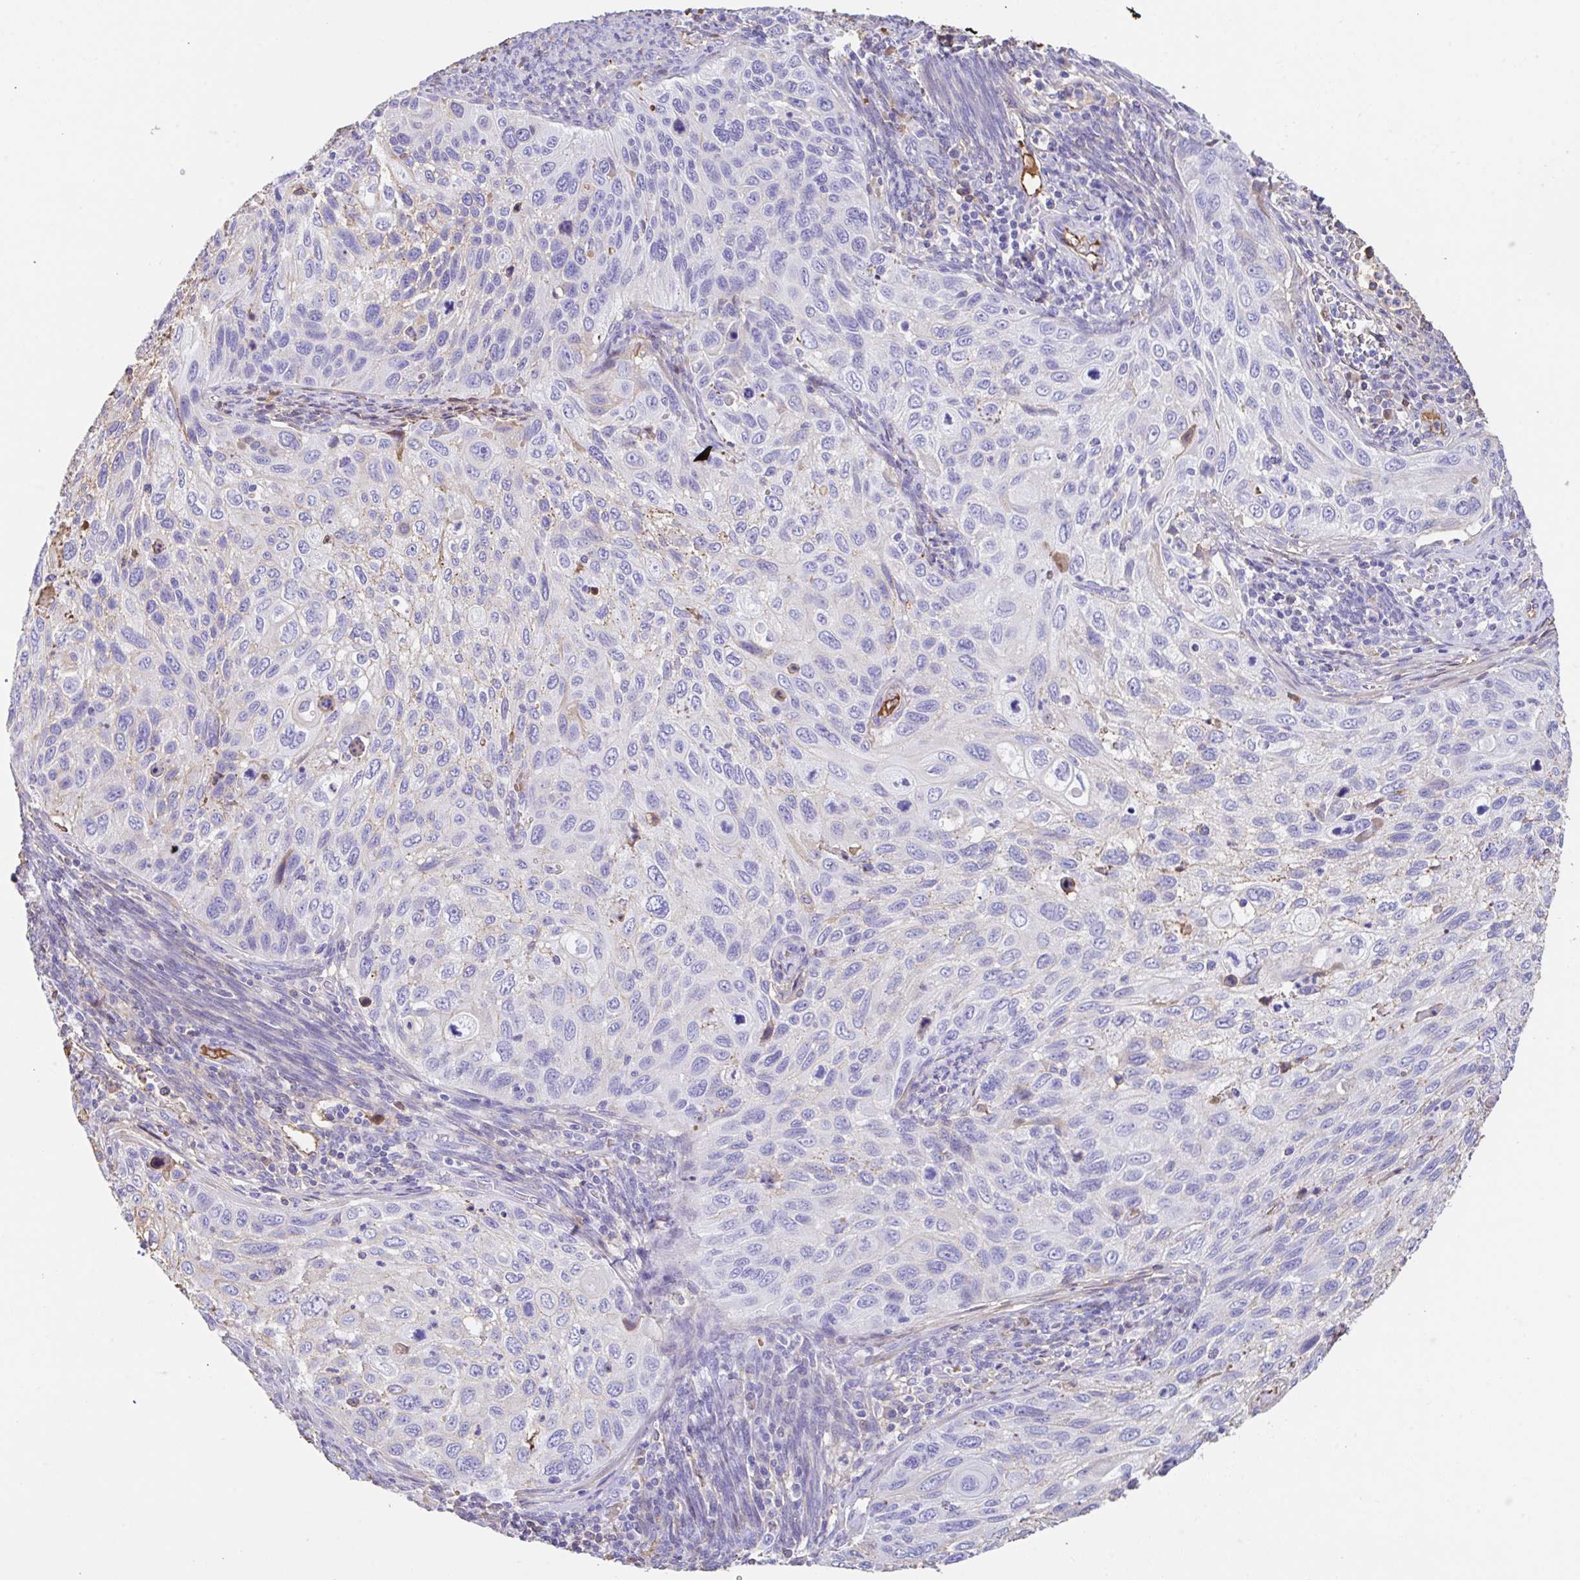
{"staining": {"intensity": "weak", "quantity": "<25%", "location": "cytoplasmic/membranous"}, "tissue": "cervical cancer", "cell_type": "Tumor cells", "image_type": "cancer", "snomed": [{"axis": "morphology", "description": "Squamous cell carcinoma, NOS"}, {"axis": "topography", "description": "Cervix"}], "caption": "A high-resolution photomicrograph shows immunohistochemistry (IHC) staining of cervical squamous cell carcinoma, which reveals no significant expression in tumor cells.", "gene": "HOXC12", "patient": {"sex": "female", "age": 70}}